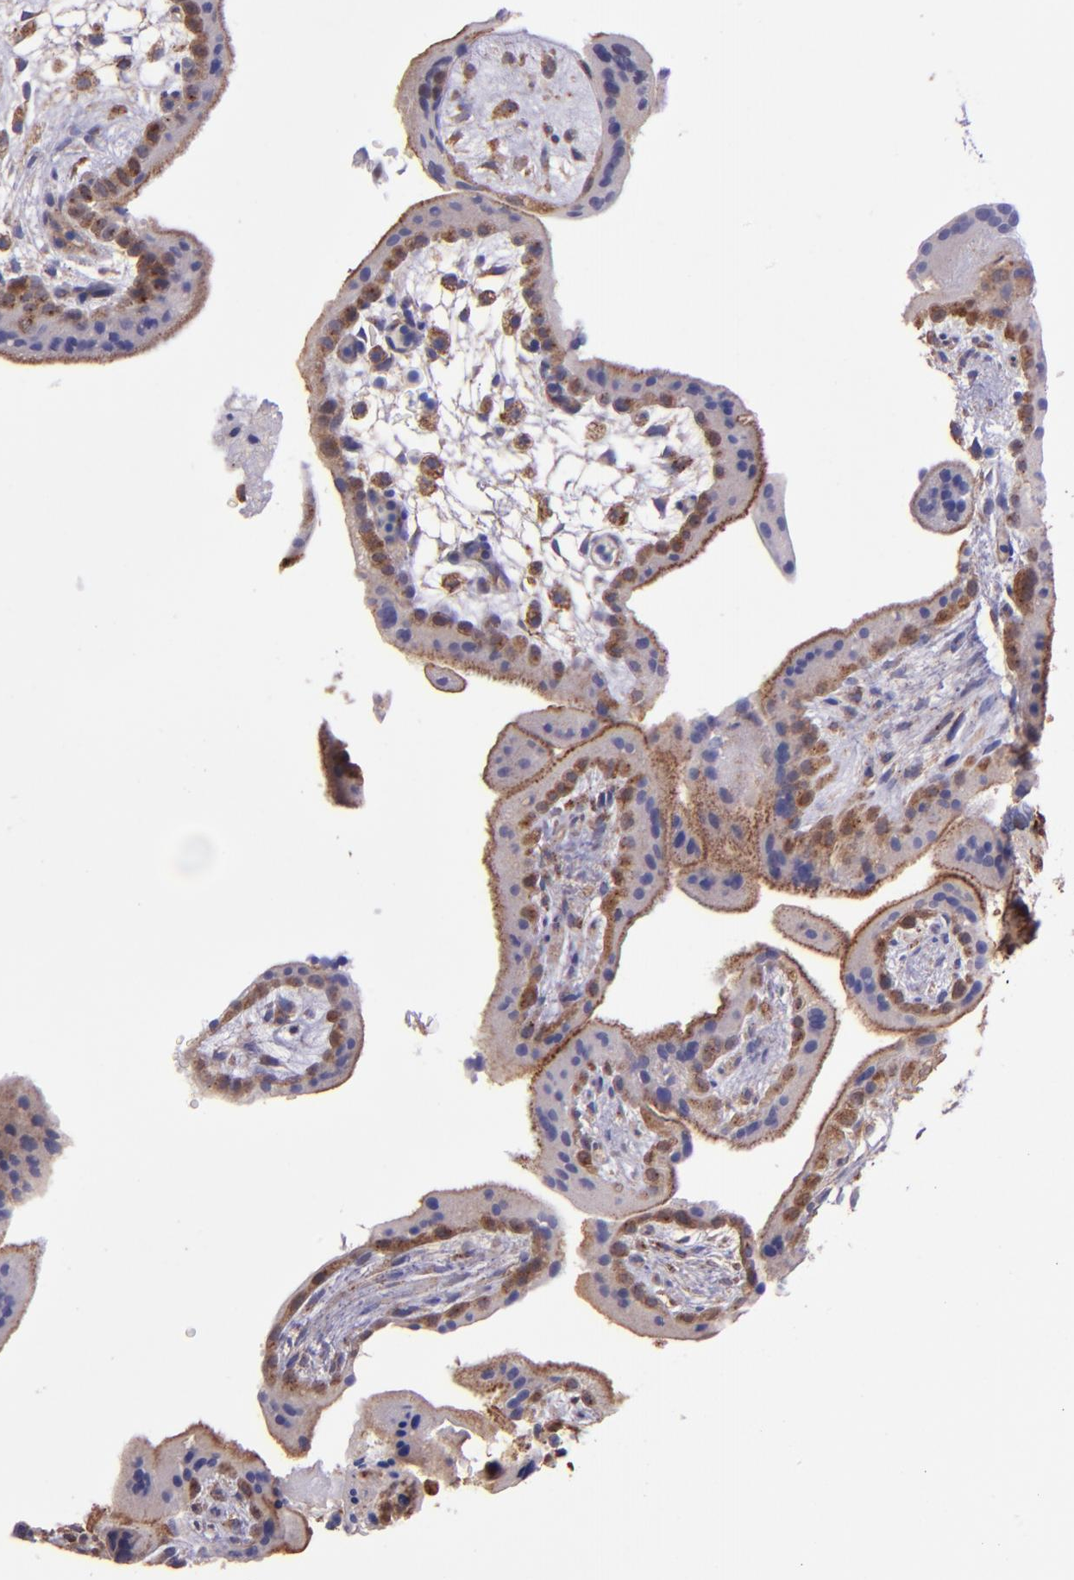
{"staining": {"intensity": "moderate", "quantity": "25%-75%", "location": "cytoplasmic/membranous"}, "tissue": "placenta", "cell_type": "Trophoblastic cells", "image_type": "normal", "snomed": [{"axis": "morphology", "description": "Normal tissue, NOS"}, {"axis": "topography", "description": "Placenta"}], "caption": "Immunohistochemical staining of benign placenta demonstrates 25%-75% levels of moderate cytoplasmic/membranous protein positivity in about 25%-75% of trophoblastic cells.", "gene": "WASH6P", "patient": {"sex": "female", "age": 35}}